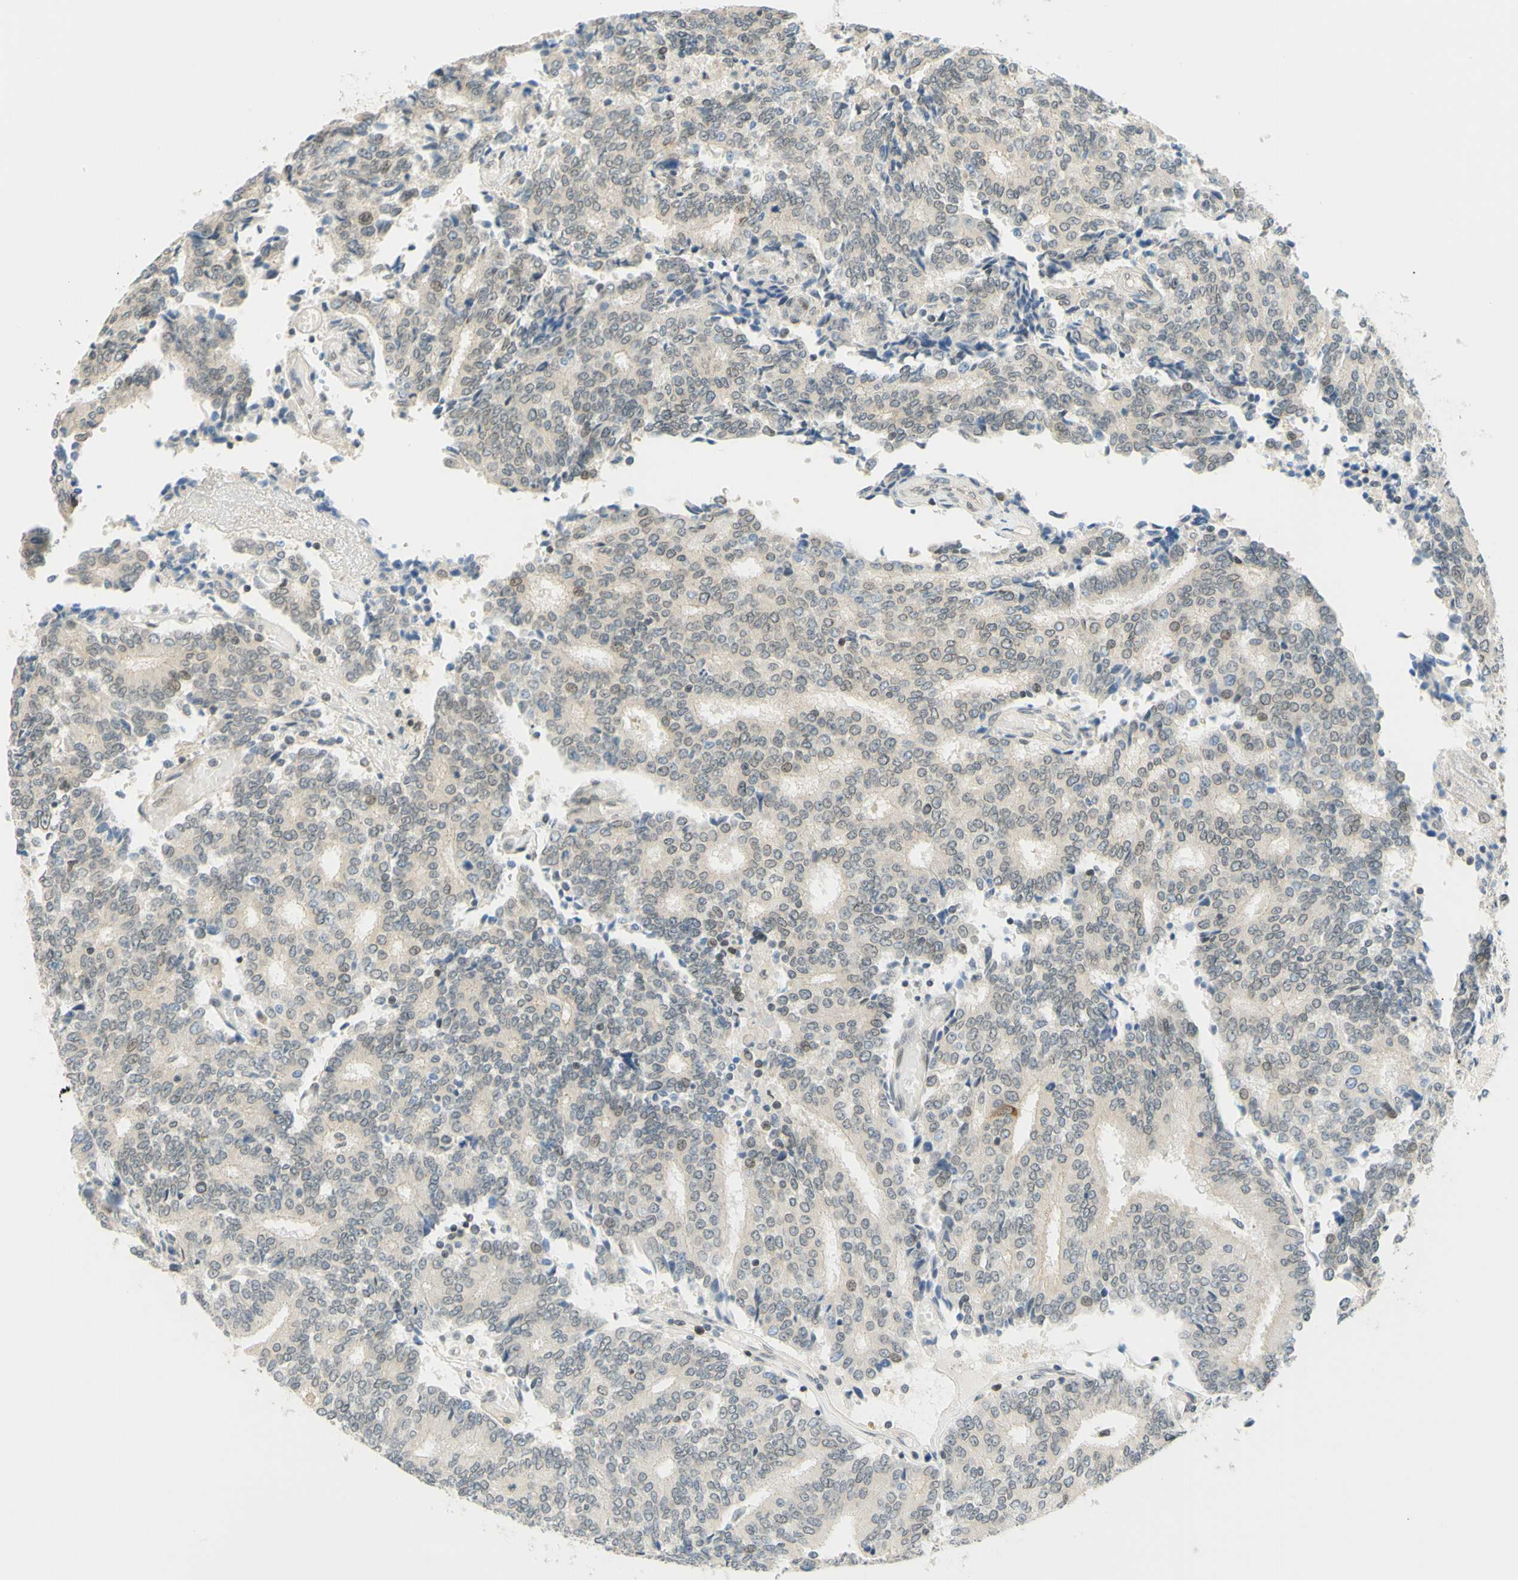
{"staining": {"intensity": "weak", "quantity": "<25%", "location": "nuclear"}, "tissue": "prostate cancer", "cell_type": "Tumor cells", "image_type": "cancer", "snomed": [{"axis": "morphology", "description": "Normal tissue, NOS"}, {"axis": "morphology", "description": "Adenocarcinoma, High grade"}, {"axis": "topography", "description": "Prostate"}, {"axis": "topography", "description": "Seminal veicle"}], "caption": "Tumor cells show no significant staining in prostate cancer.", "gene": "C2CD2L", "patient": {"sex": "male", "age": 55}}